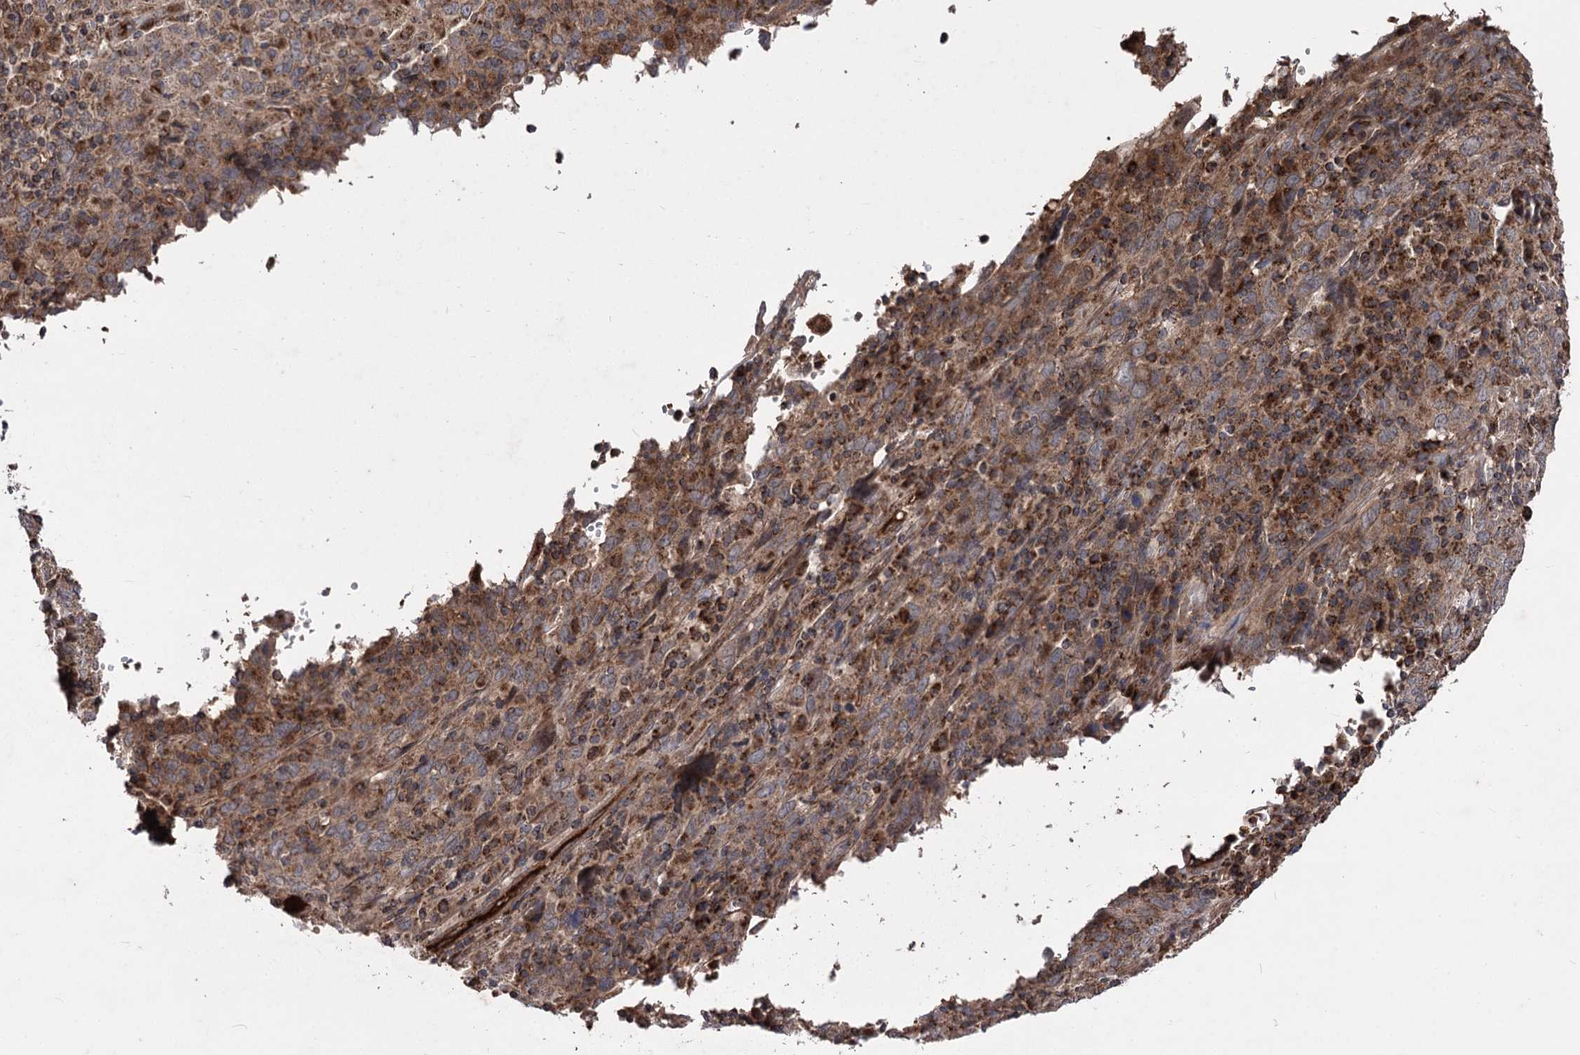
{"staining": {"intensity": "moderate", "quantity": ">75%", "location": "cytoplasmic/membranous"}, "tissue": "cervical cancer", "cell_type": "Tumor cells", "image_type": "cancer", "snomed": [{"axis": "morphology", "description": "Squamous cell carcinoma, NOS"}, {"axis": "topography", "description": "Cervix"}], "caption": "Cervical cancer stained with a brown dye reveals moderate cytoplasmic/membranous positive staining in about >75% of tumor cells.", "gene": "RASSF3", "patient": {"sex": "female", "age": 46}}